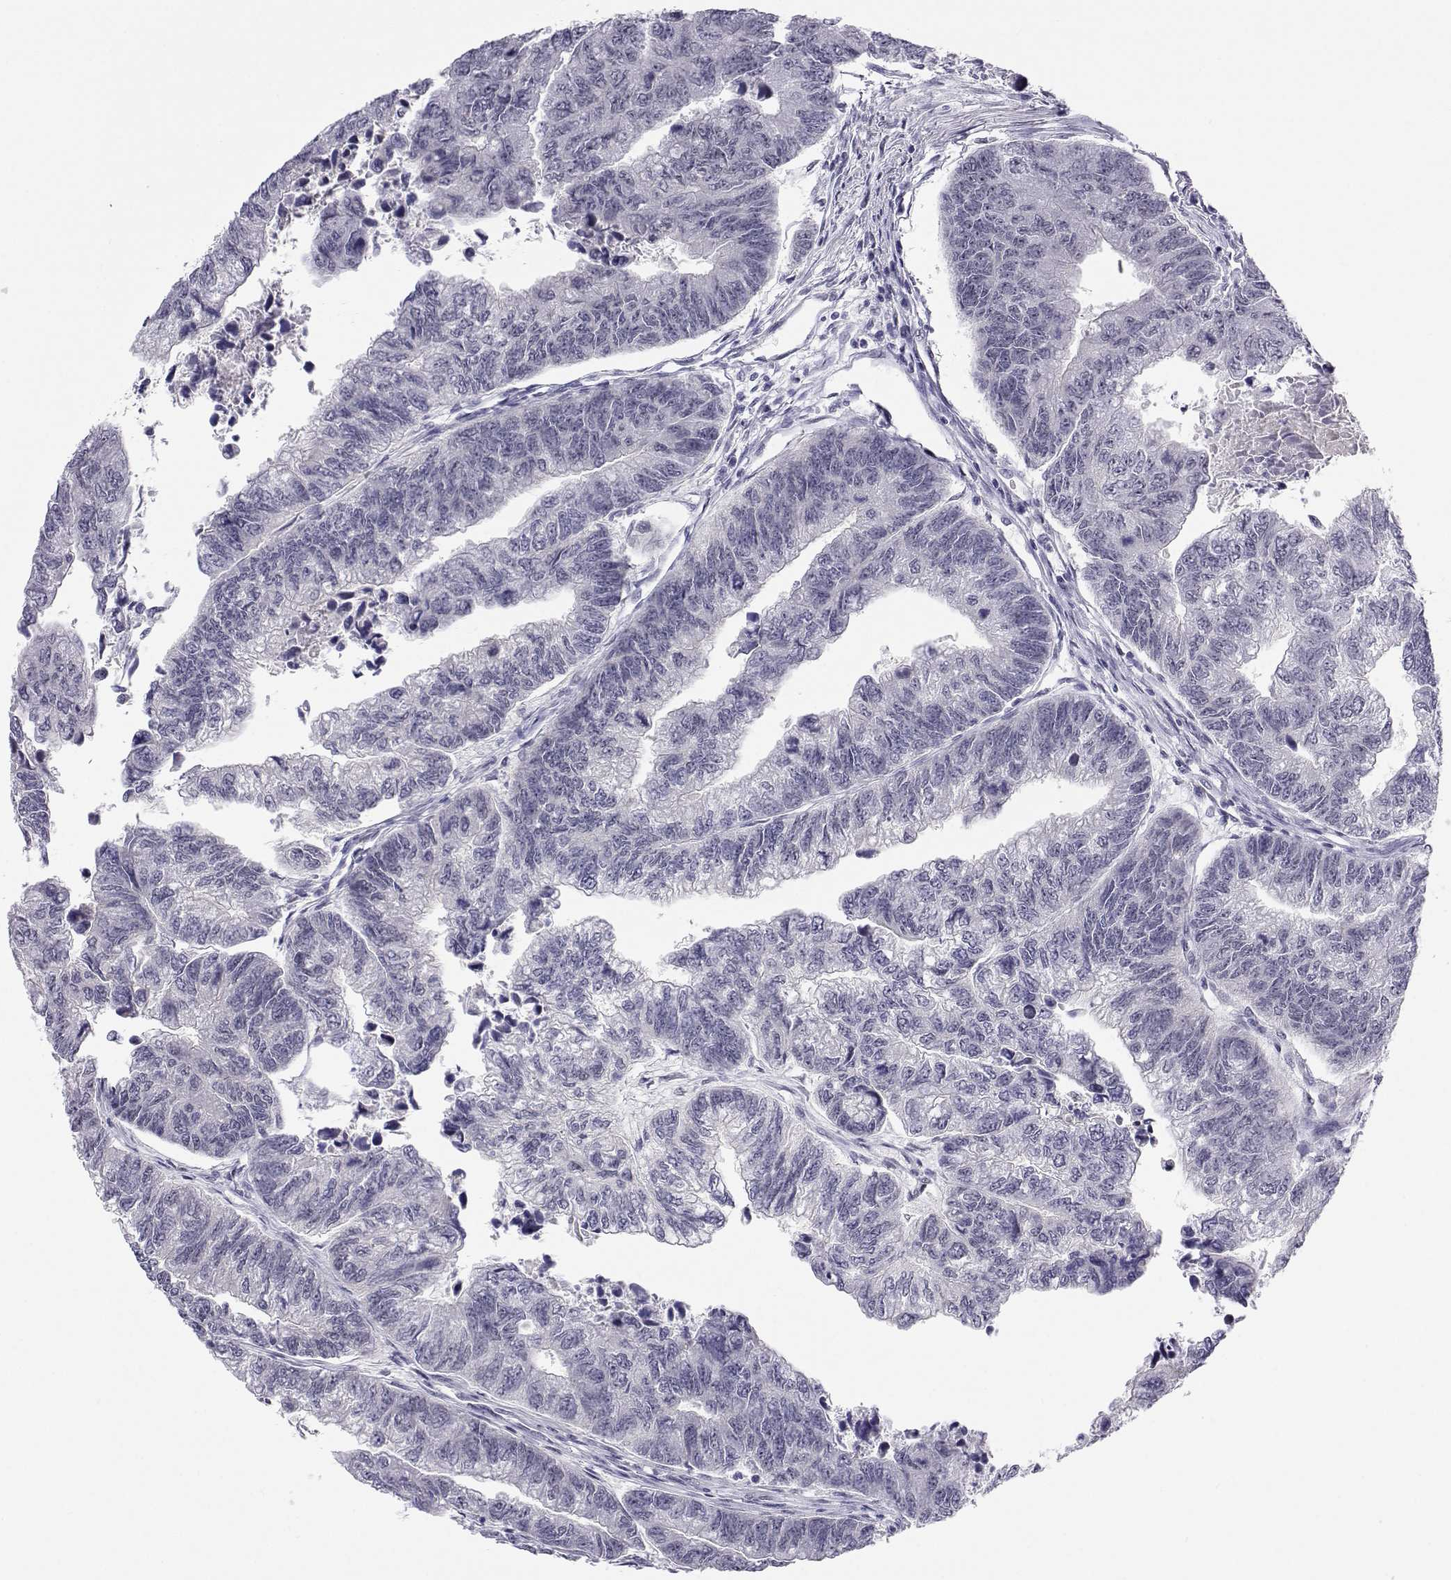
{"staining": {"intensity": "negative", "quantity": "none", "location": "none"}, "tissue": "colorectal cancer", "cell_type": "Tumor cells", "image_type": "cancer", "snomed": [{"axis": "morphology", "description": "Adenocarcinoma, NOS"}, {"axis": "topography", "description": "Colon"}], "caption": "DAB (3,3'-diaminobenzidine) immunohistochemical staining of human colorectal cancer (adenocarcinoma) exhibits no significant positivity in tumor cells. Brightfield microscopy of IHC stained with DAB (3,3'-diaminobenzidine) (brown) and hematoxylin (blue), captured at high magnification.", "gene": "MED26", "patient": {"sex": "female", "age": 65}}